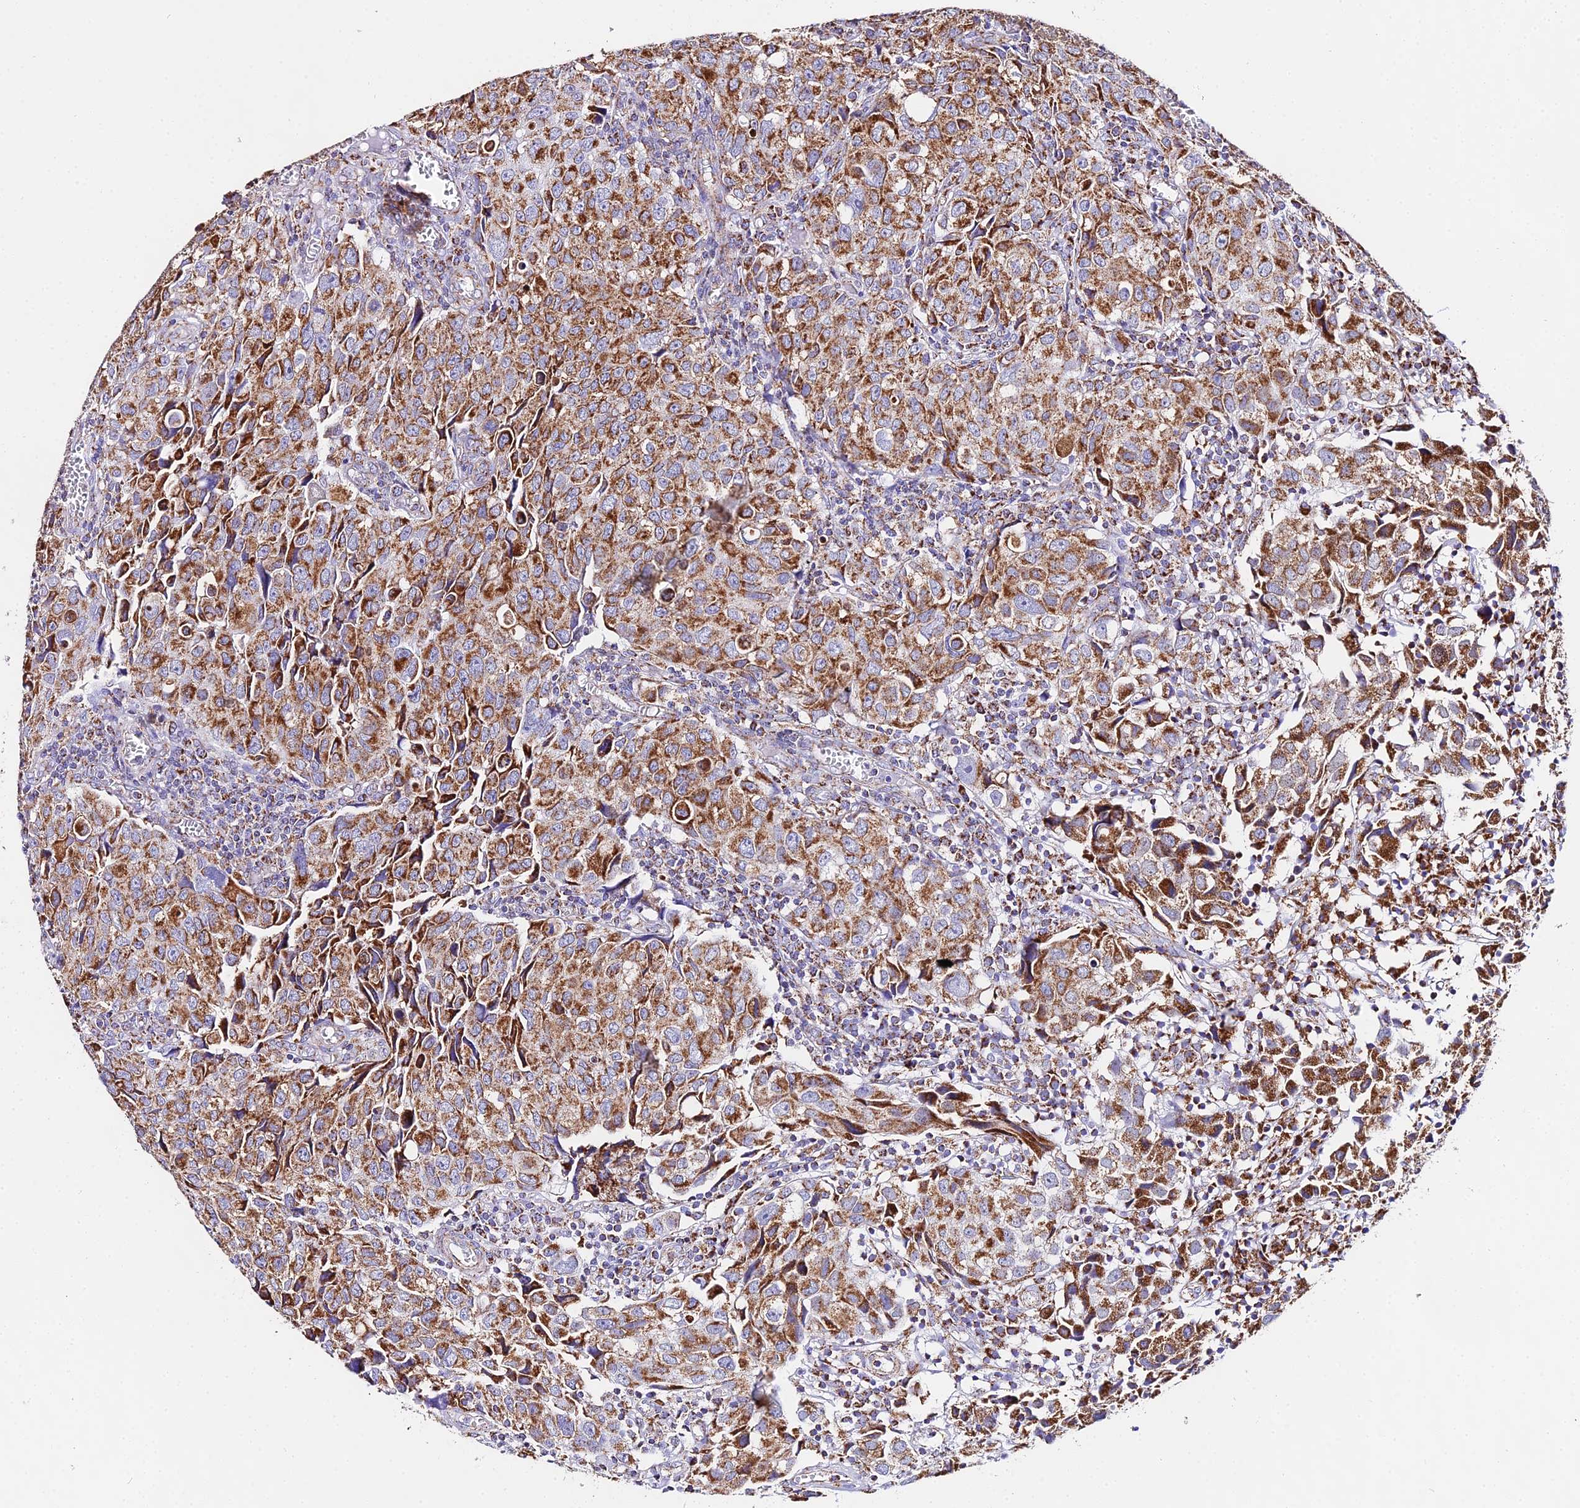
{"staining": {"intensity": "moderate", "quantity": ">75%", "location": "cytoplasmic/membranous"}, "tissue": "urothelial cancer", "cell_type": "Tumor cells", "image_type": "cancer", "snomed": [{"axis": "morphology", "description": "Urothelial carcinoma, High grade"}, {"axis": "topography", "description": "Urinary bladder"}], "caption": "Brown immunohistochemical staining in human high-grade urothelial carcinoma displays moderate cytoplasmic/membranous expression in approximately >75% of tumor cells.", "gene": "ATP5PD", "patient": {"sex": "female", "age": 75}}